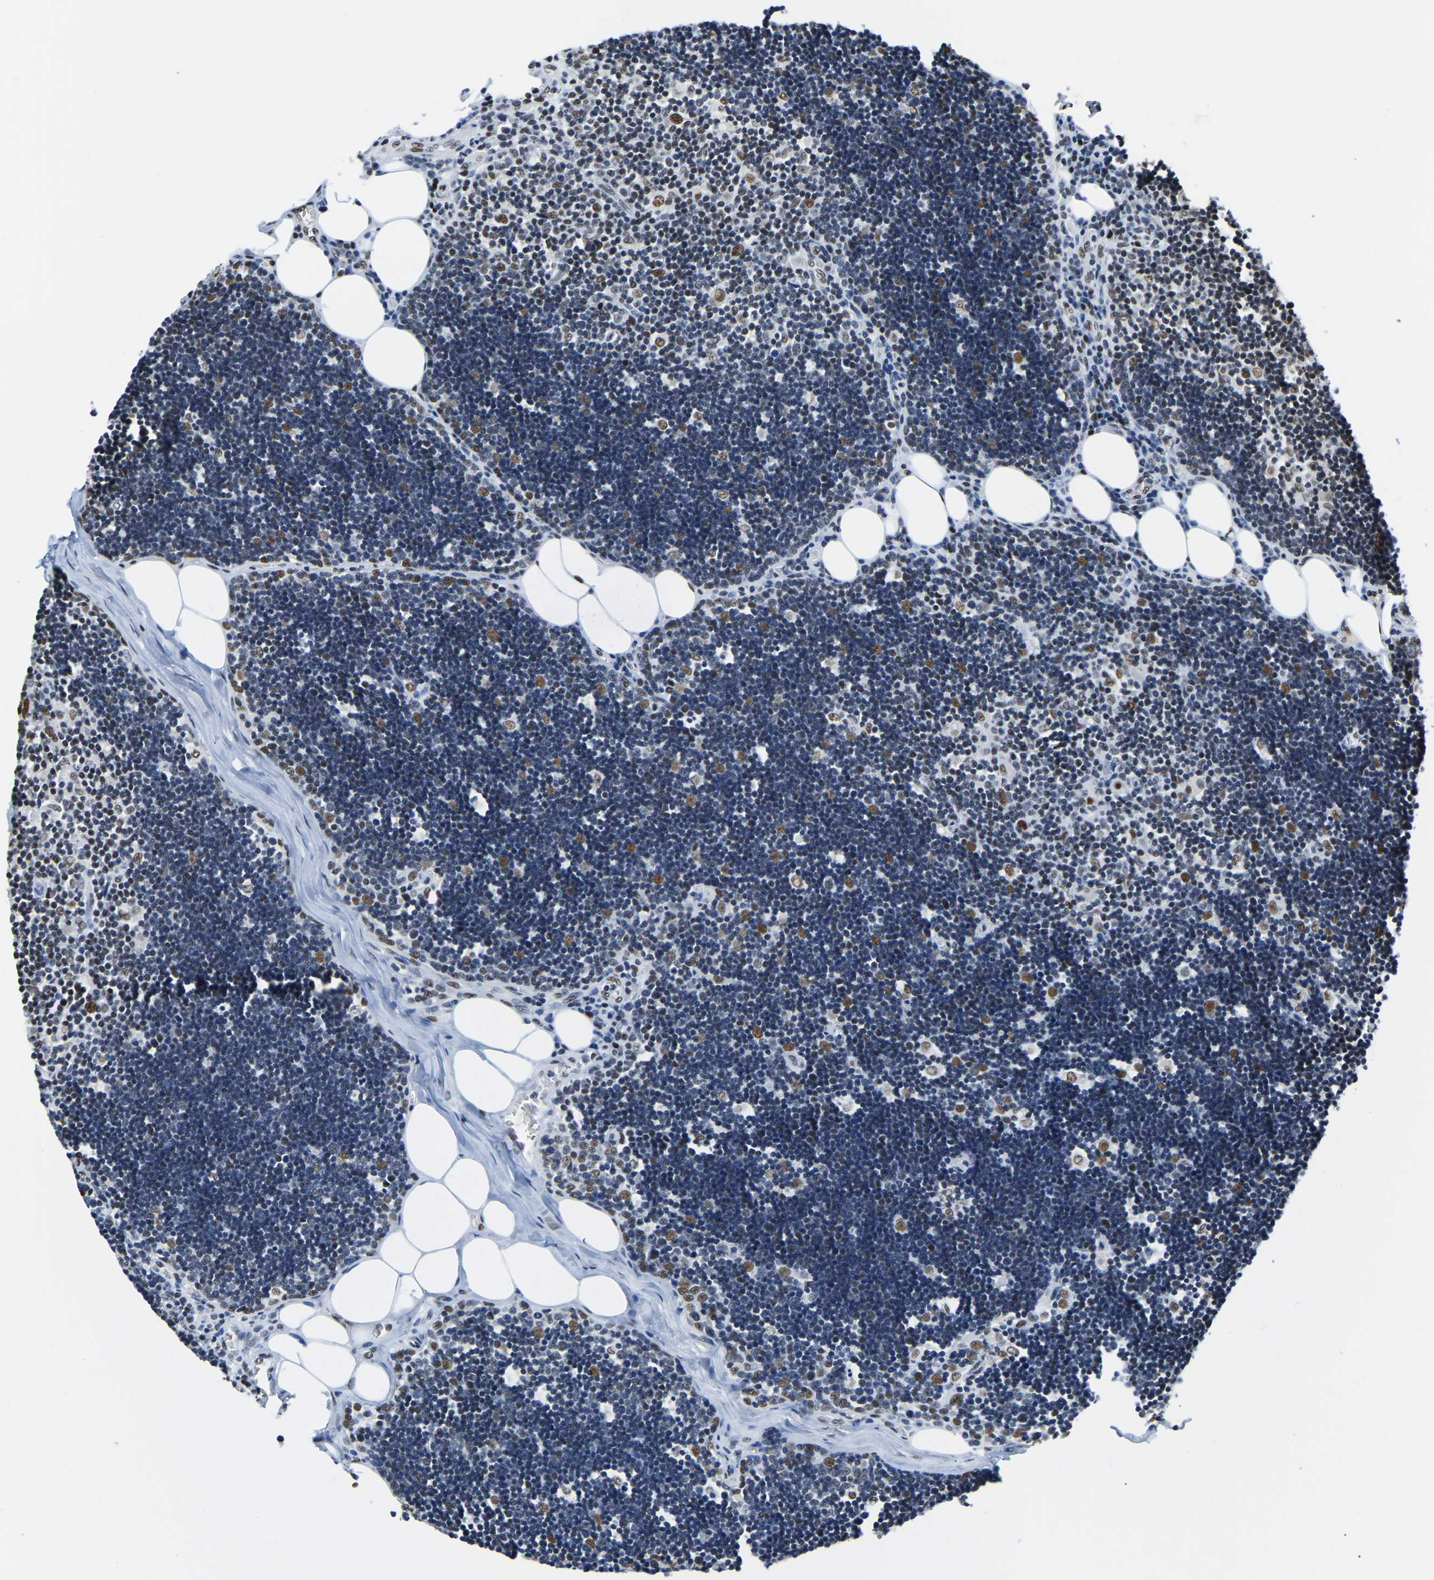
{"staining": {"intensity": "moderate", "quantity": ">75%", "location": "nuclear"}, "tissue": "lymph node", "cell_type": "Germinal center cells", "image_type": "normal", "snomed": [{"axis": "morphology", "description": "Normal tissue, NOS"}, {"axis": "topography", "description": "Lymph node"}], "caption": "The micrograph exhibits immunohistochemical staining of normal lymph node. There is moderate nuclear expression is identified in about >75% of germinal center cells.", "gene": "UBA1", "patient": {"sex": "male", "age": 33}}